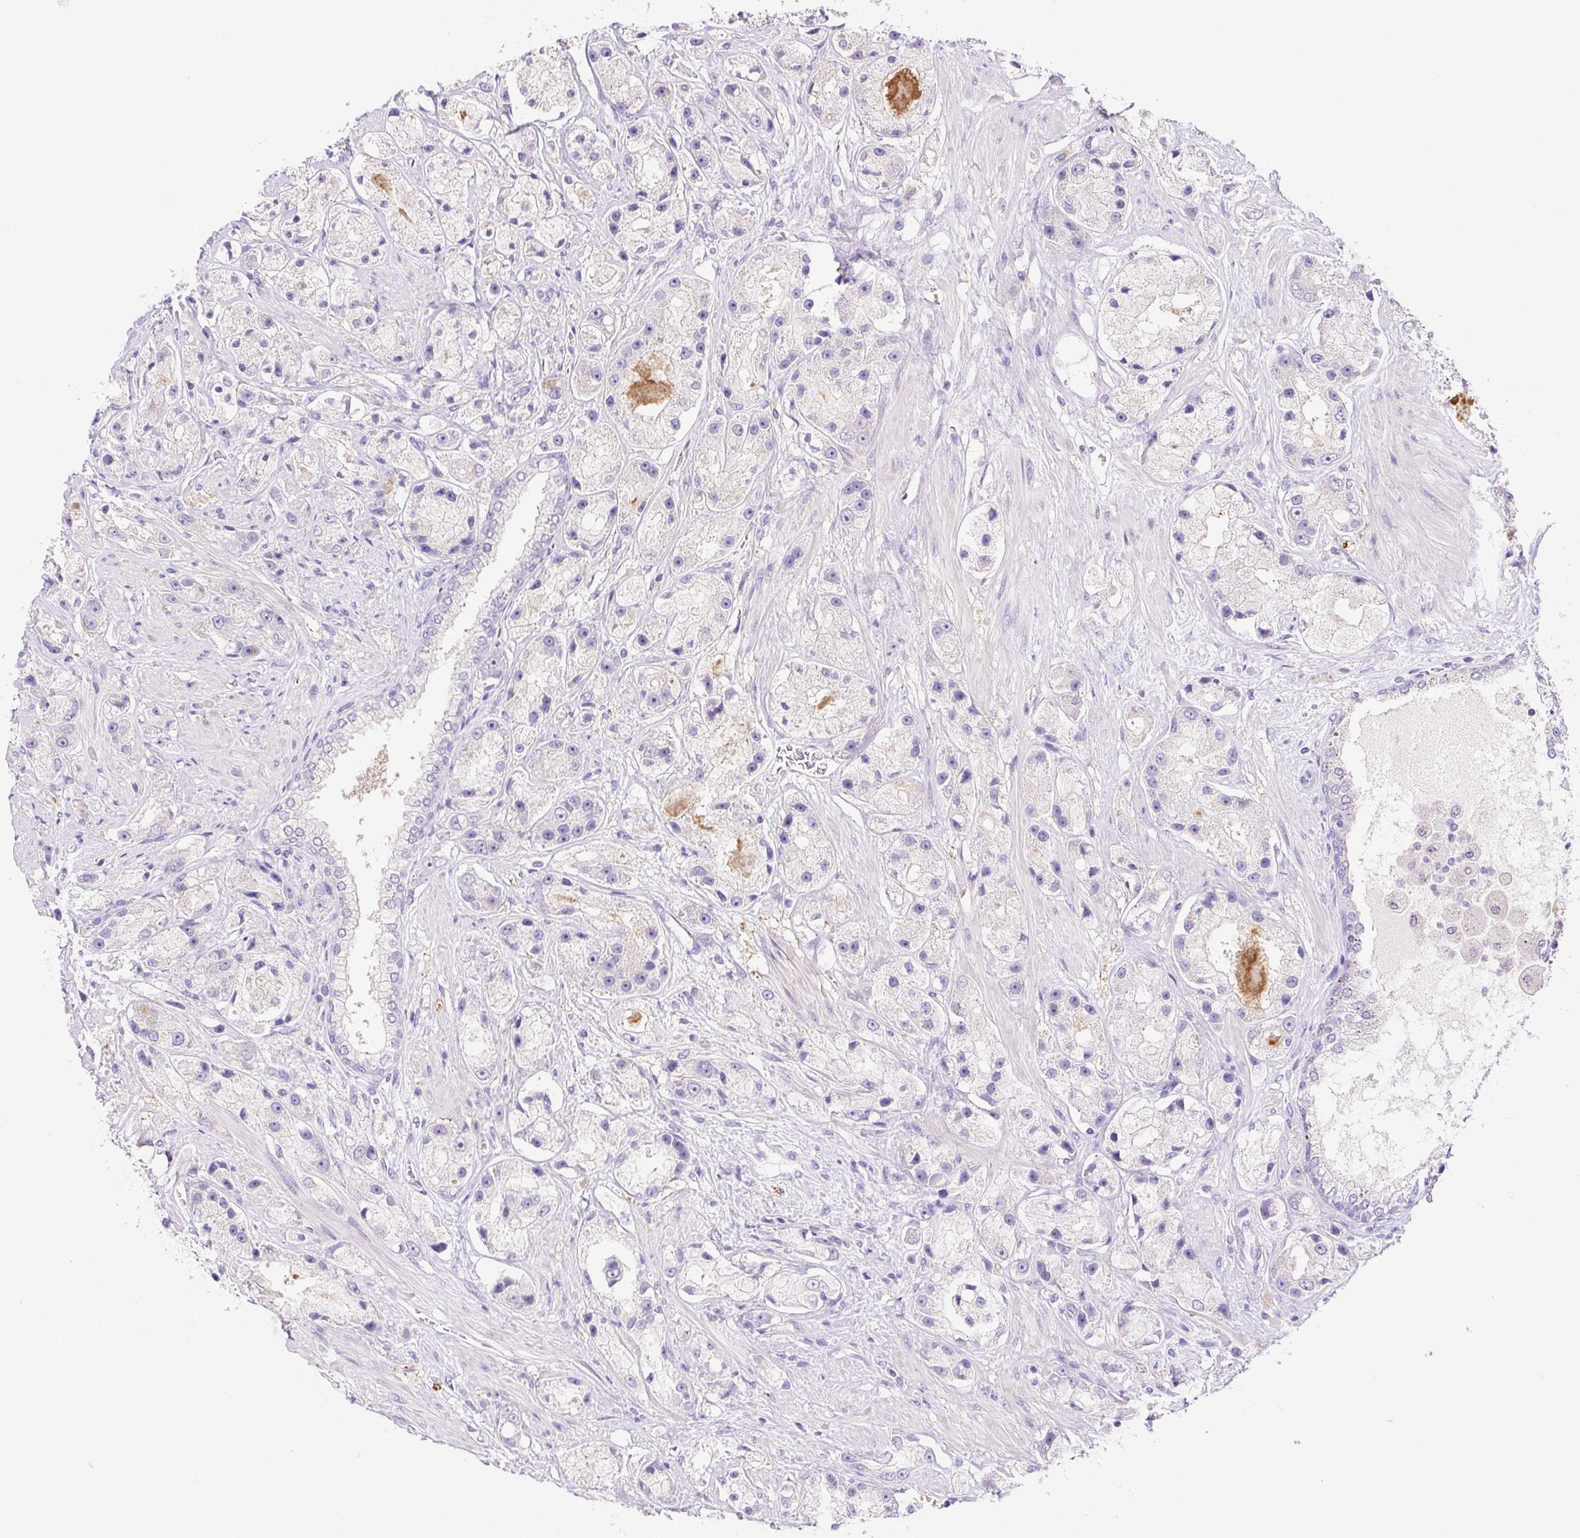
{"staining": {"intensity": "negative", "quantity": "none", "location": "none"}, "tissue": "prostate cancer", "cell_type": "Tumor cells", "image_type": "cancer", "snomed": [{"axis": "morphology", "description": "Adenocarcinoma, High grade"}, {"axis": "topography", "description": "Prostate"}], "caption": "Immunohistochemical staining of human prostate cancer shows no significant expression in tumor cells.", "gene": "NDST3", "patient": {"sex": "male", "age": 67}}